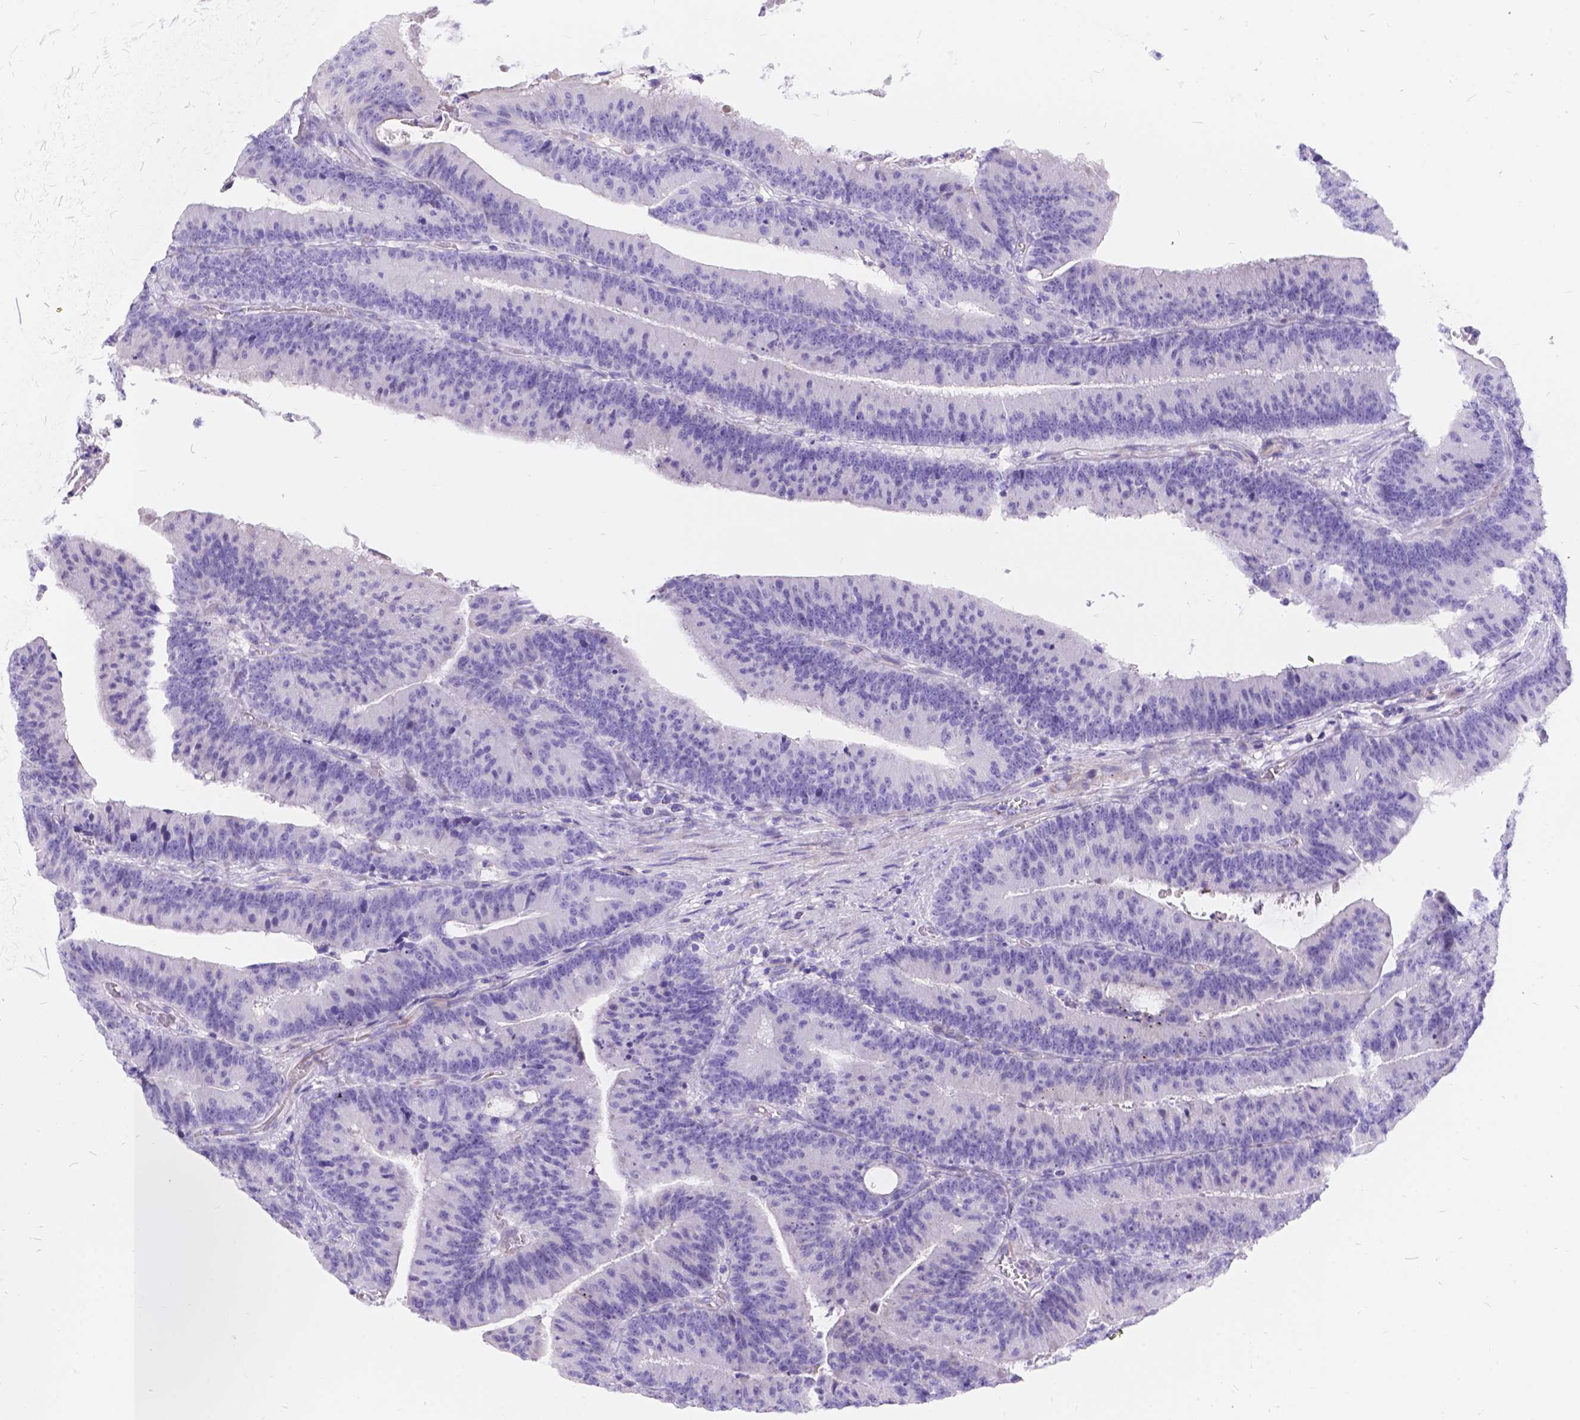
{"staining": {"intensity": "negative", "quantity": "none", "location": "none"}, "tissue": "colorectal cancer", "cell_type": "Tumor cells", "image_type": "cancer", "snomed": [{"axis": "morphology", "description": "Adenocarcinoma, NOS"}, {"axis": "topography", "description": "Colon"}], "caption": "Histopathology image shows no significant protein positivity in tumor cells of colorectal adenocarcinoma.", "gene": "KLHL10", "patient": {"sex": "female", "age": 78}}